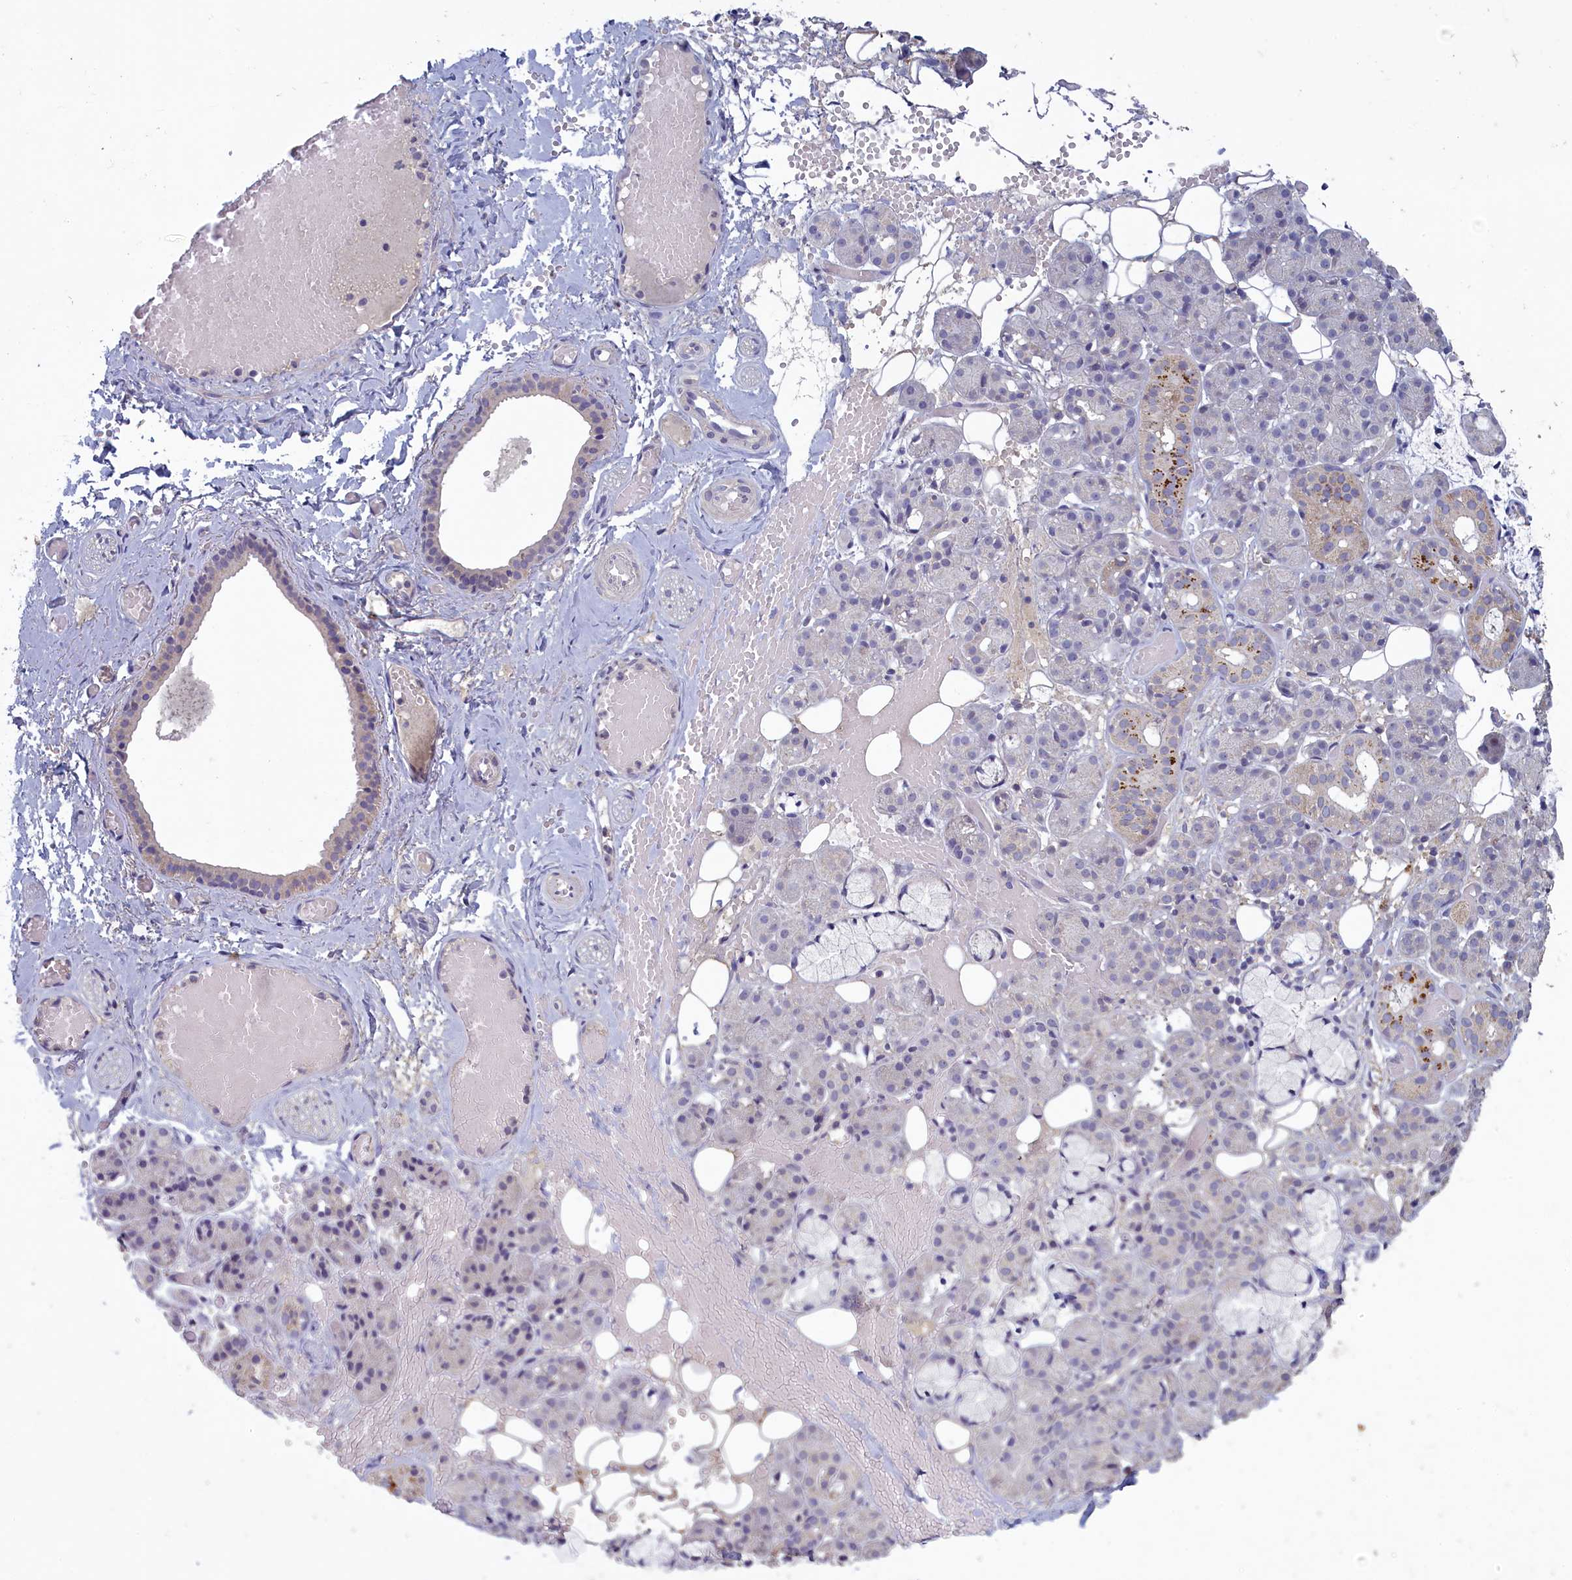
{"staining": {"intensity": "moderate", "quantity": "<25%", "location": "cytoplasmic/membranous"}, "tissue": "salivary gland", "cell_type": "Glandular cells", "image_type": "normal", "snomed": [{"axis": "morphology", "description": "Normal tissue, NOS"}, {"axis": "topography", "description": "Salivary gland"}], "caption": "Immunohistochemistry (IHC) photomicrograph of benign human salivary gland stained for a protein (brown), which demonstrates low levels of moderate cytoplasmic/membranous staining in about <25% of glandular cells.", "gene": "ATF7IP2", "patient": {"sex": "male", "age": 63}}